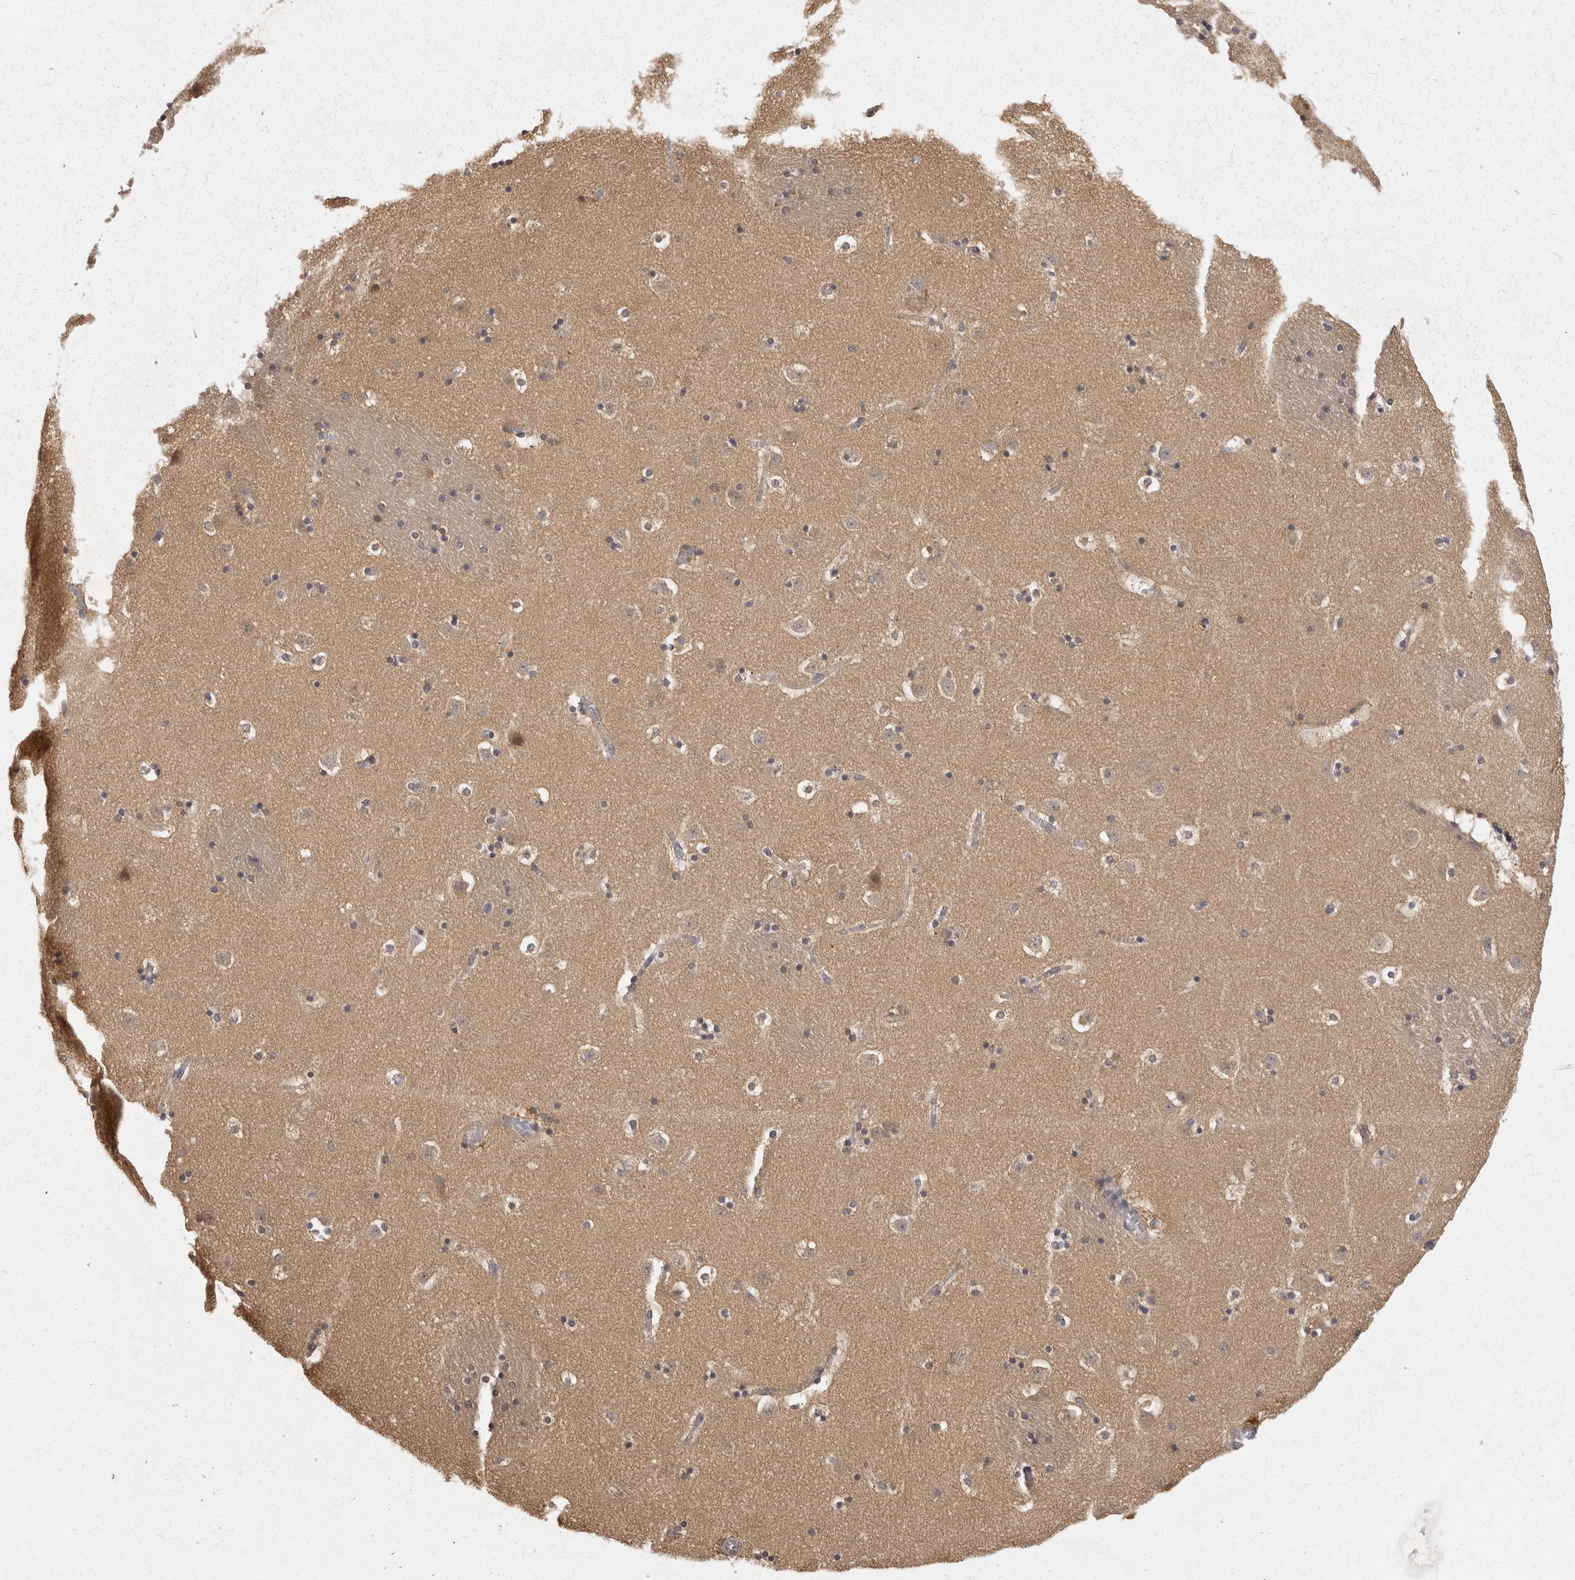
{"staining": {"intensity": "weak", "quantity": "25%-75%", "location": "cytoplasmic/membranous"}, "tissue": "caudate", "cell_type": "Glial cells", "image_type": "normal", "snomed": [{"axis": "morphology", "description": "Normal tissue, NOS"}, {"axis": "topography", "description": "Lateral ventricle wall"}], "caption": "IHC histopathology image of unremarkable caudate: human caudate stained using IHC demonstrates low levels of weak protein expression localized specifically in the cytoplasmic/membranous of glial cells, appearing as a cytoplasmic/membranous brown color.", "gene": "ACAT2", "patient": {"sex": "male", "age": 45}}